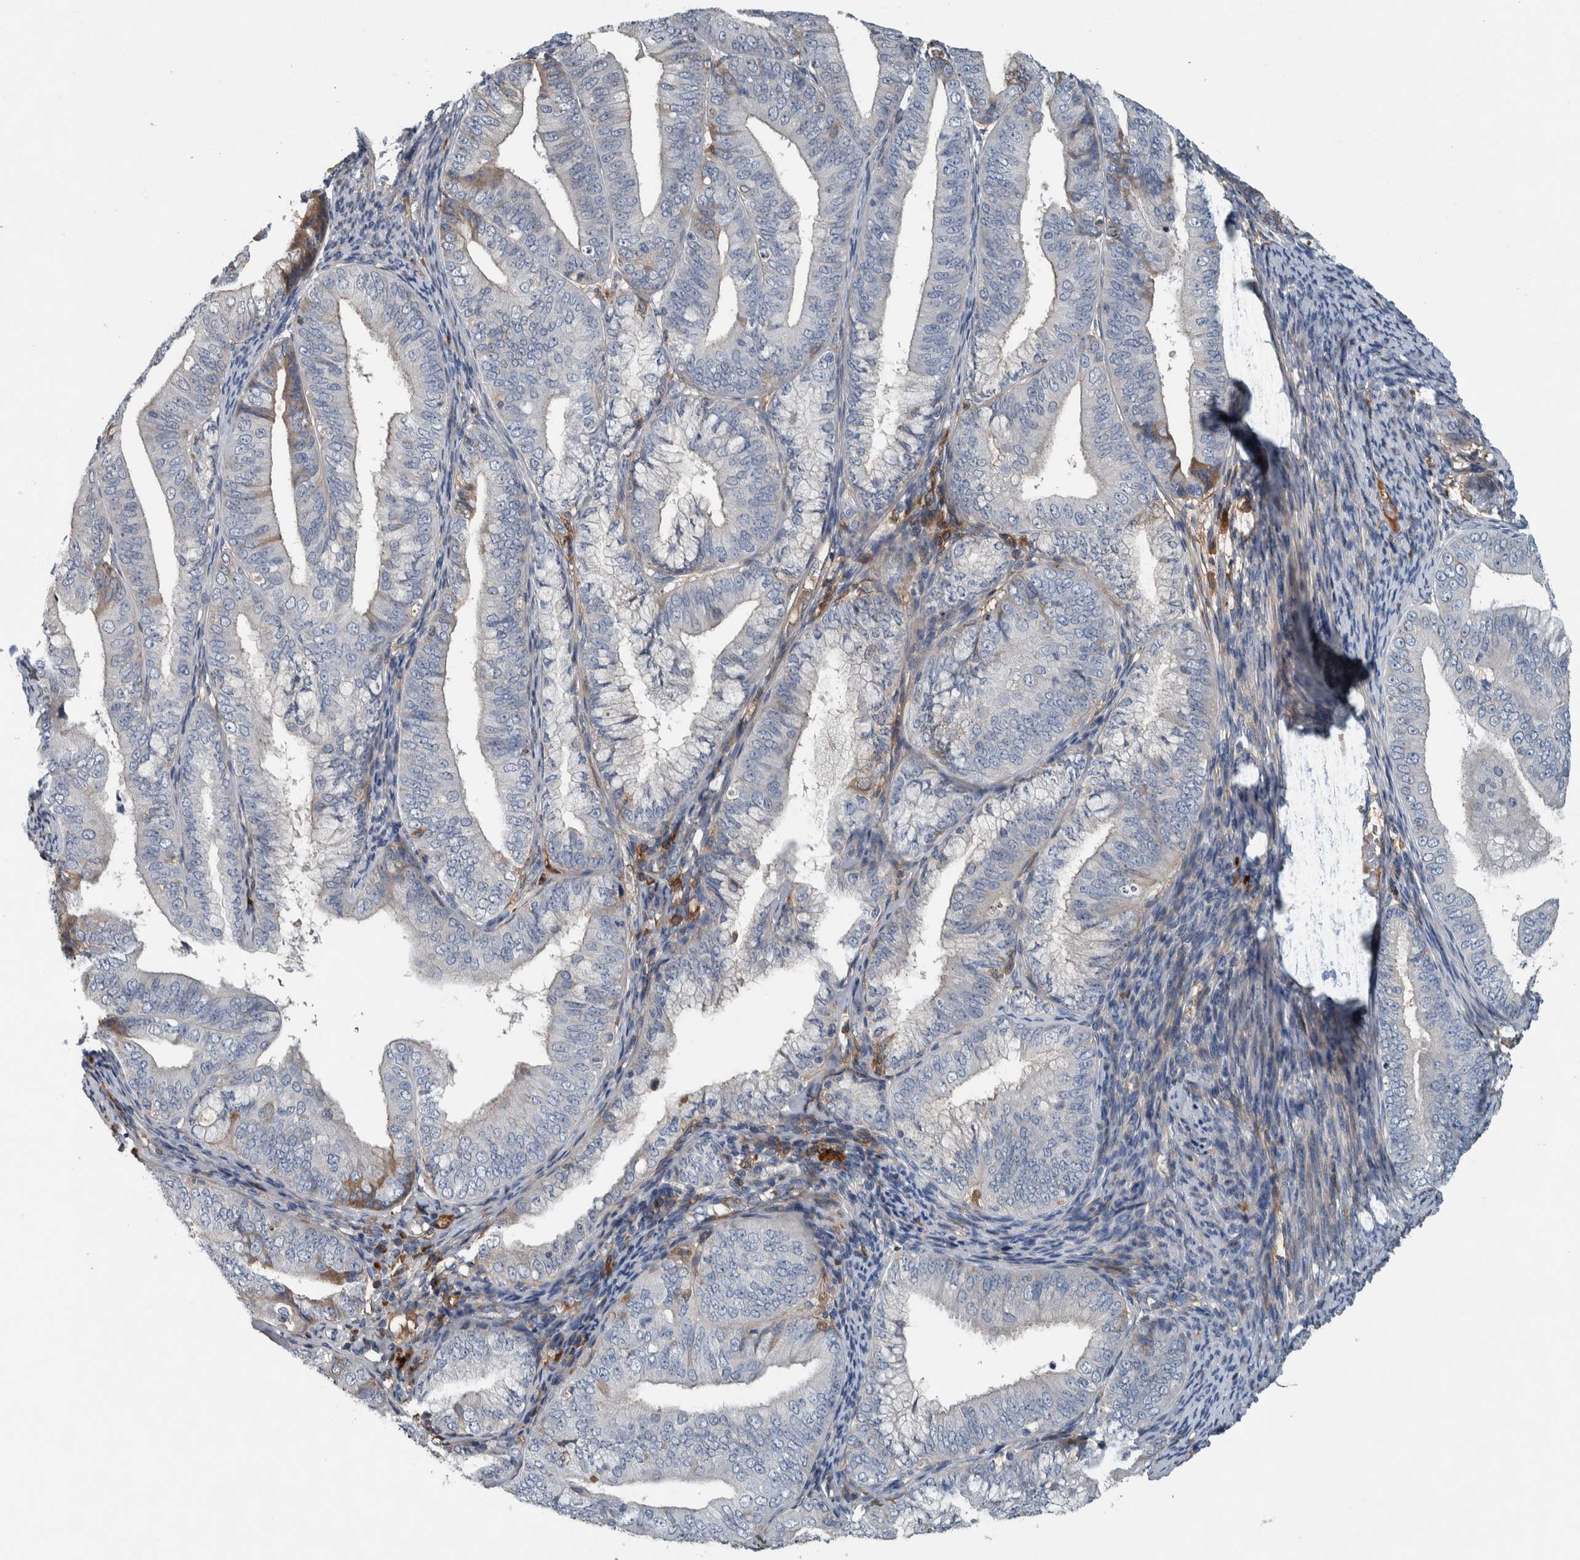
{"staining": {"intensity": "negative", "quantity": "none", "location": "none"}, "tissue": "endometrial cancer", "cell_type": "Tumor cells", "image_type": "cancer", "snomed": [{"axis": "morphology", "description": "Adenocarcinoma, NOS"}, {"axis": "topography", "description": "Endometrium"}], "caption": "Tumor cells are negative for brown protein staining in endometrial cancer.", "gene": "SERPINC1", "patient": {"sex": "female", "age": 63}}